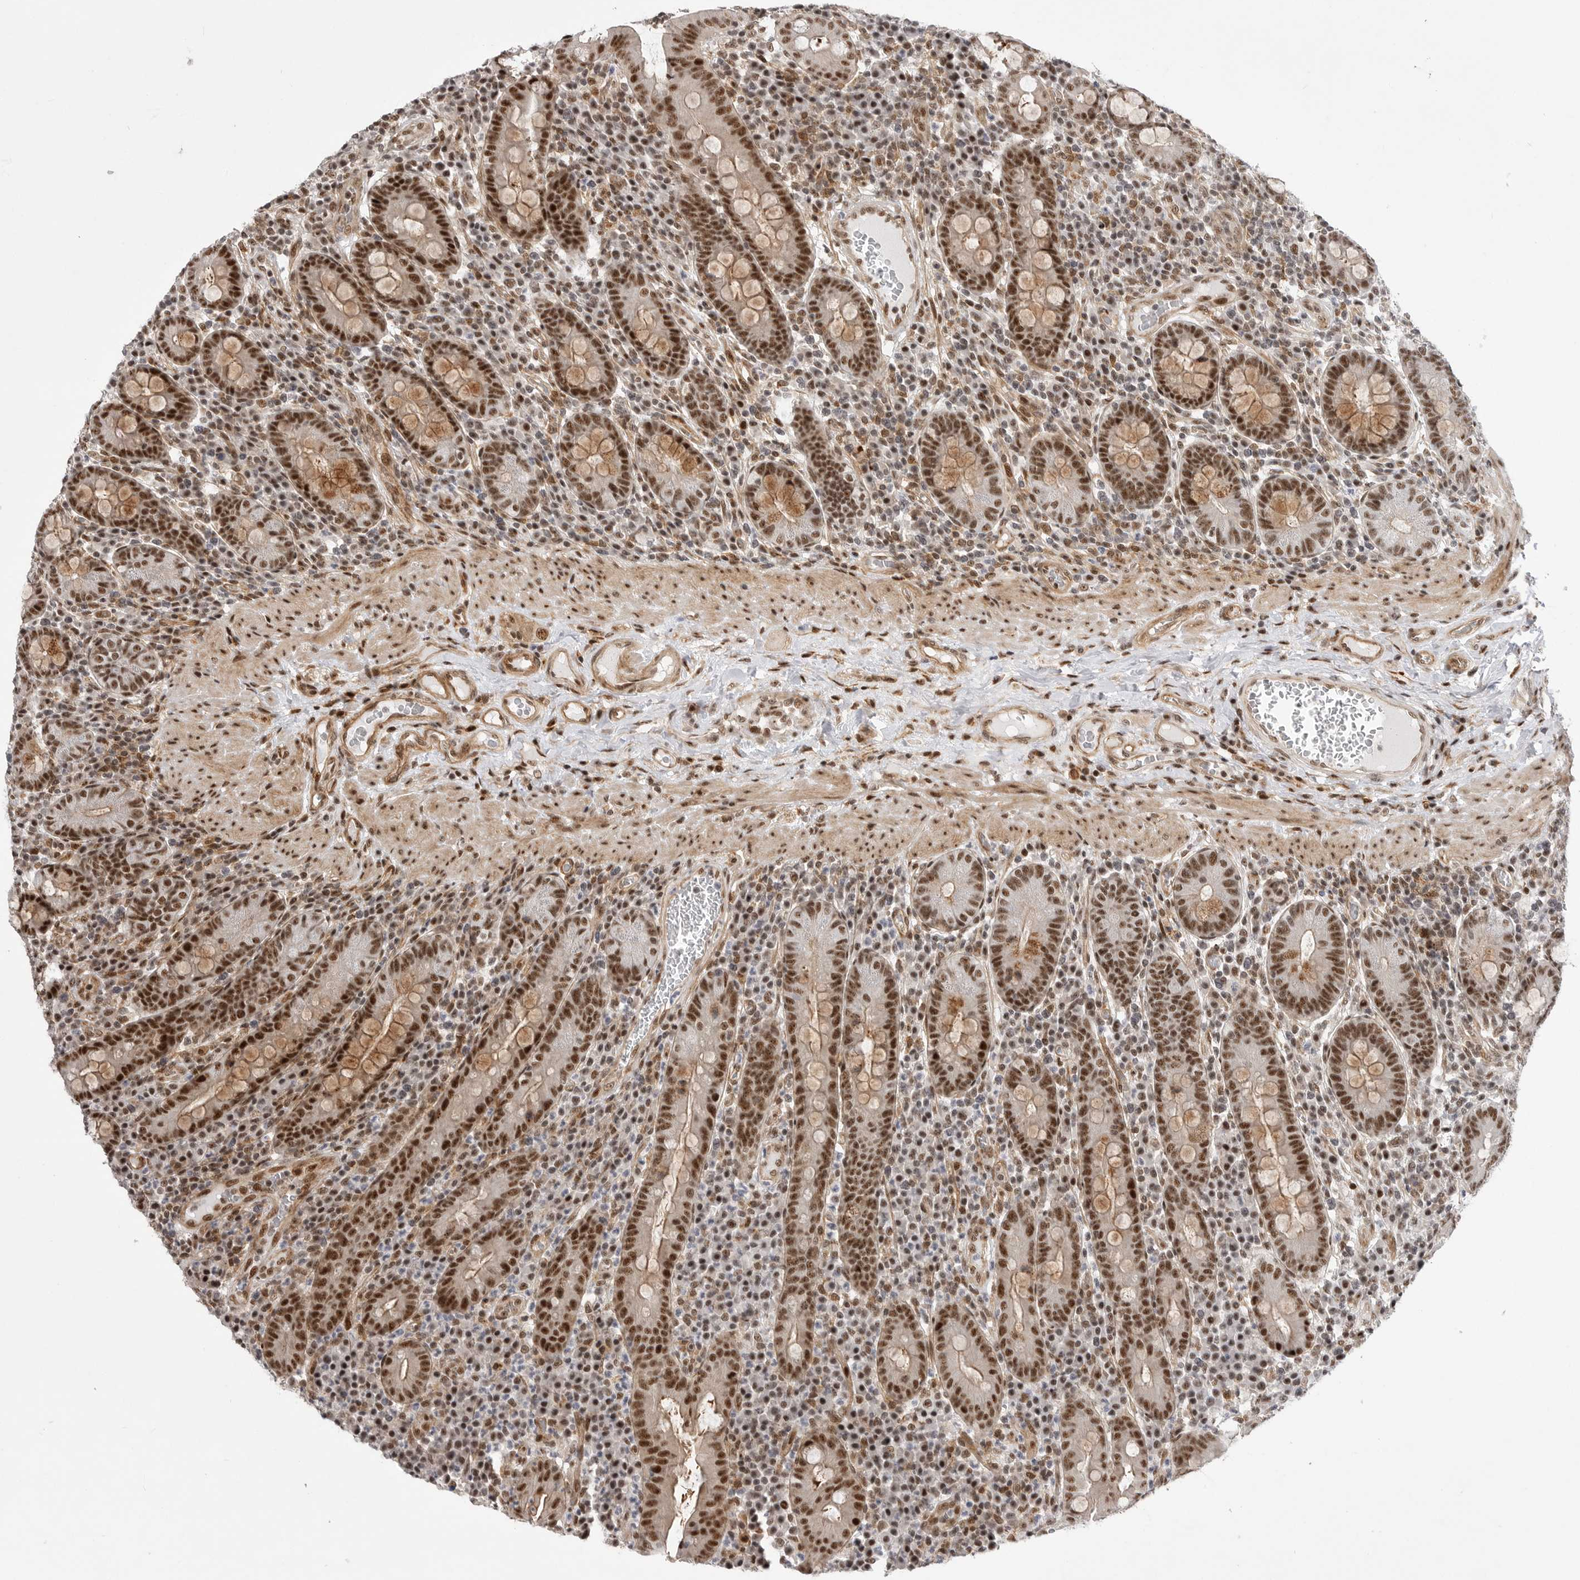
{"staining": {"intensity": "strong", "quantity": ">75%", "location": "nuclear"}, "tissue": "duodenum", "cell_type": "Glandular cells", "image_type": "normal", "snomed": [{"axis": "morphology", "description": "Normal tissue, NOS"}, {"axis": "morphology", "description": "Adenocarcinoma, NOS"}, {"axis": "topography", "description": "Pancreas"}, {"axis": "topography", "description": "Duodenum"}], "caption": "The image displays a brown stain indicating the presence of a protein in the nuclear of glandular cells in duodenum. (IHC, brightfield microscopy, high magnification).", "gene": "GPATCH2", "patient": {"sex": "male", "age": 50}}